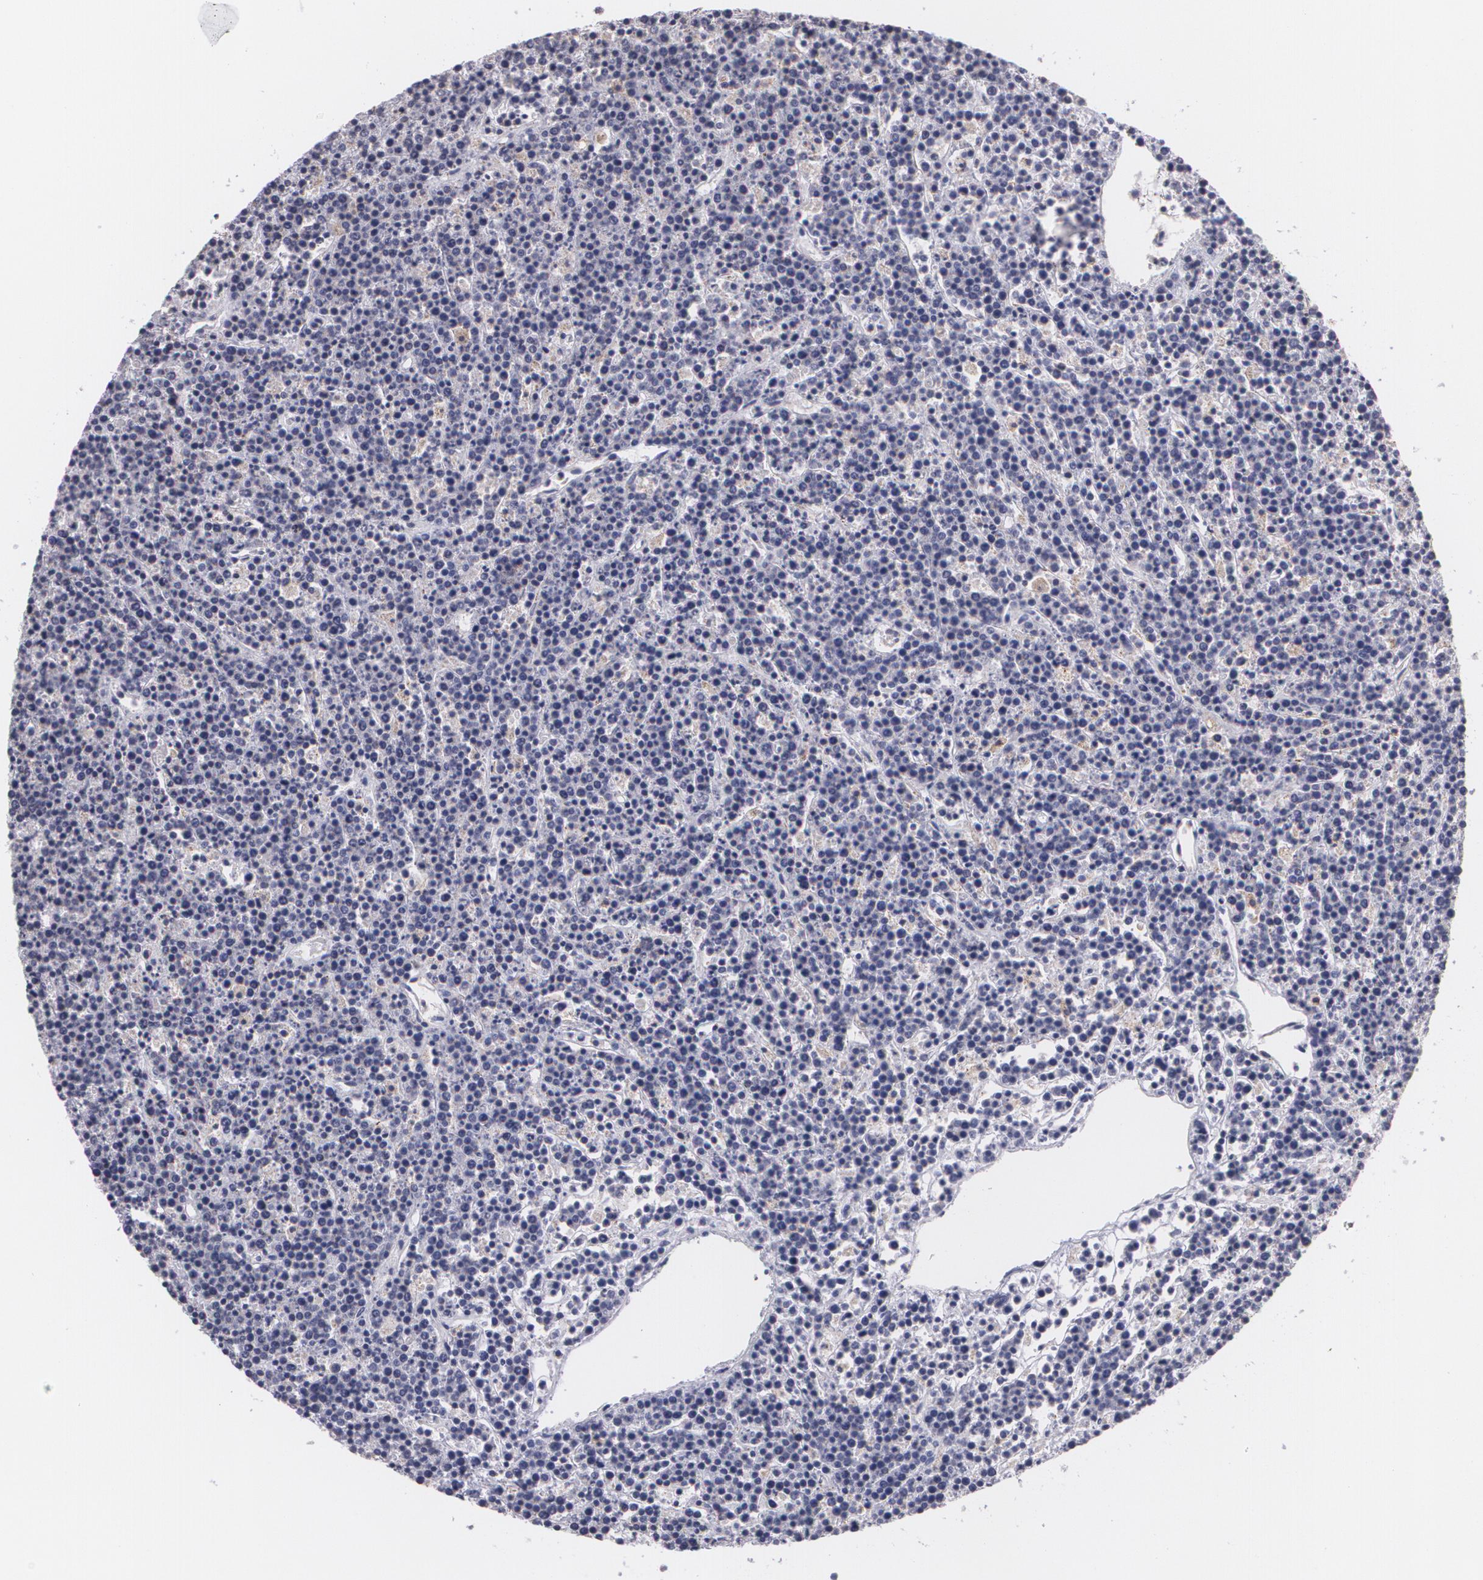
{"staining": {"intensity": "negative", "quantity": "none", "location": "none"}, "tissue": "lymphoma", "cell_type": "Tumor cells", "image_type": "cancer", "snomed": [{"axis": "morphology", "description": "Malignant lymphoma, non-Hodgkin's type, High grade"}, {"axis": "topography", "description": "Ovary"}], "caption": "Micrograph shows no protein staining in tumor cells of lymphoma tissue.", "gene": "CILK1", "patient": {"sex": "female", "age": 56}}